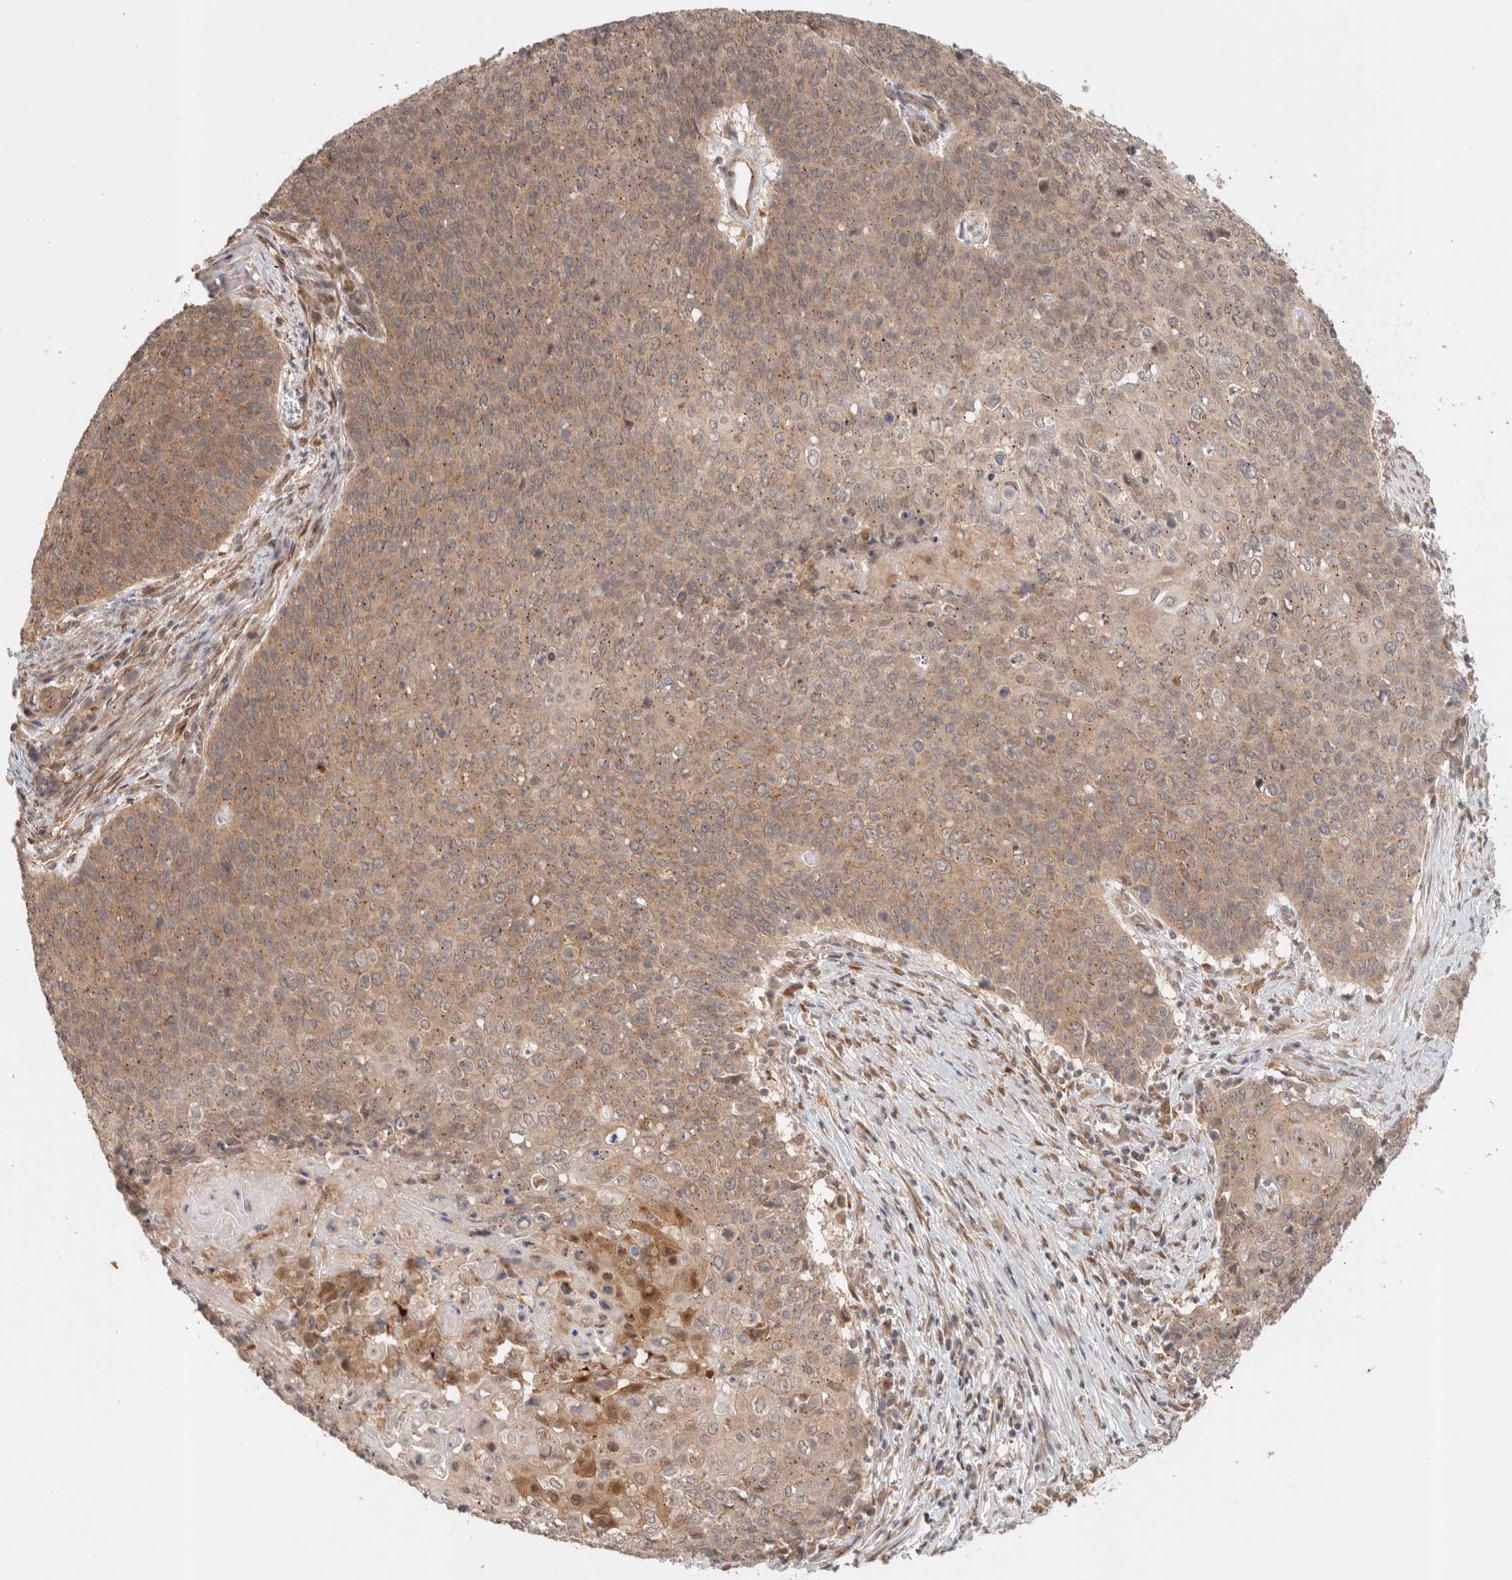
{"staining": {"intensity": "weak", "quantity": ">75%", "location": "cytoplasmic/membranous"}, "tissue": "cervical cancer", "cell_type": "Tumor cells", "image_type": "cancer", "snomed": [{"axis": "morphology", "description": "Squamous cell carcinoma, NOS"}, {"axis": "topography", "description": "Cervix"}], "caption": "Cervical cancer (squamous cell carcinoma) stained with a protein marker reveals weak staining in tumor cells.", "gene": "OTUD6B", "patient": {"sex": "female", "age": 39}}